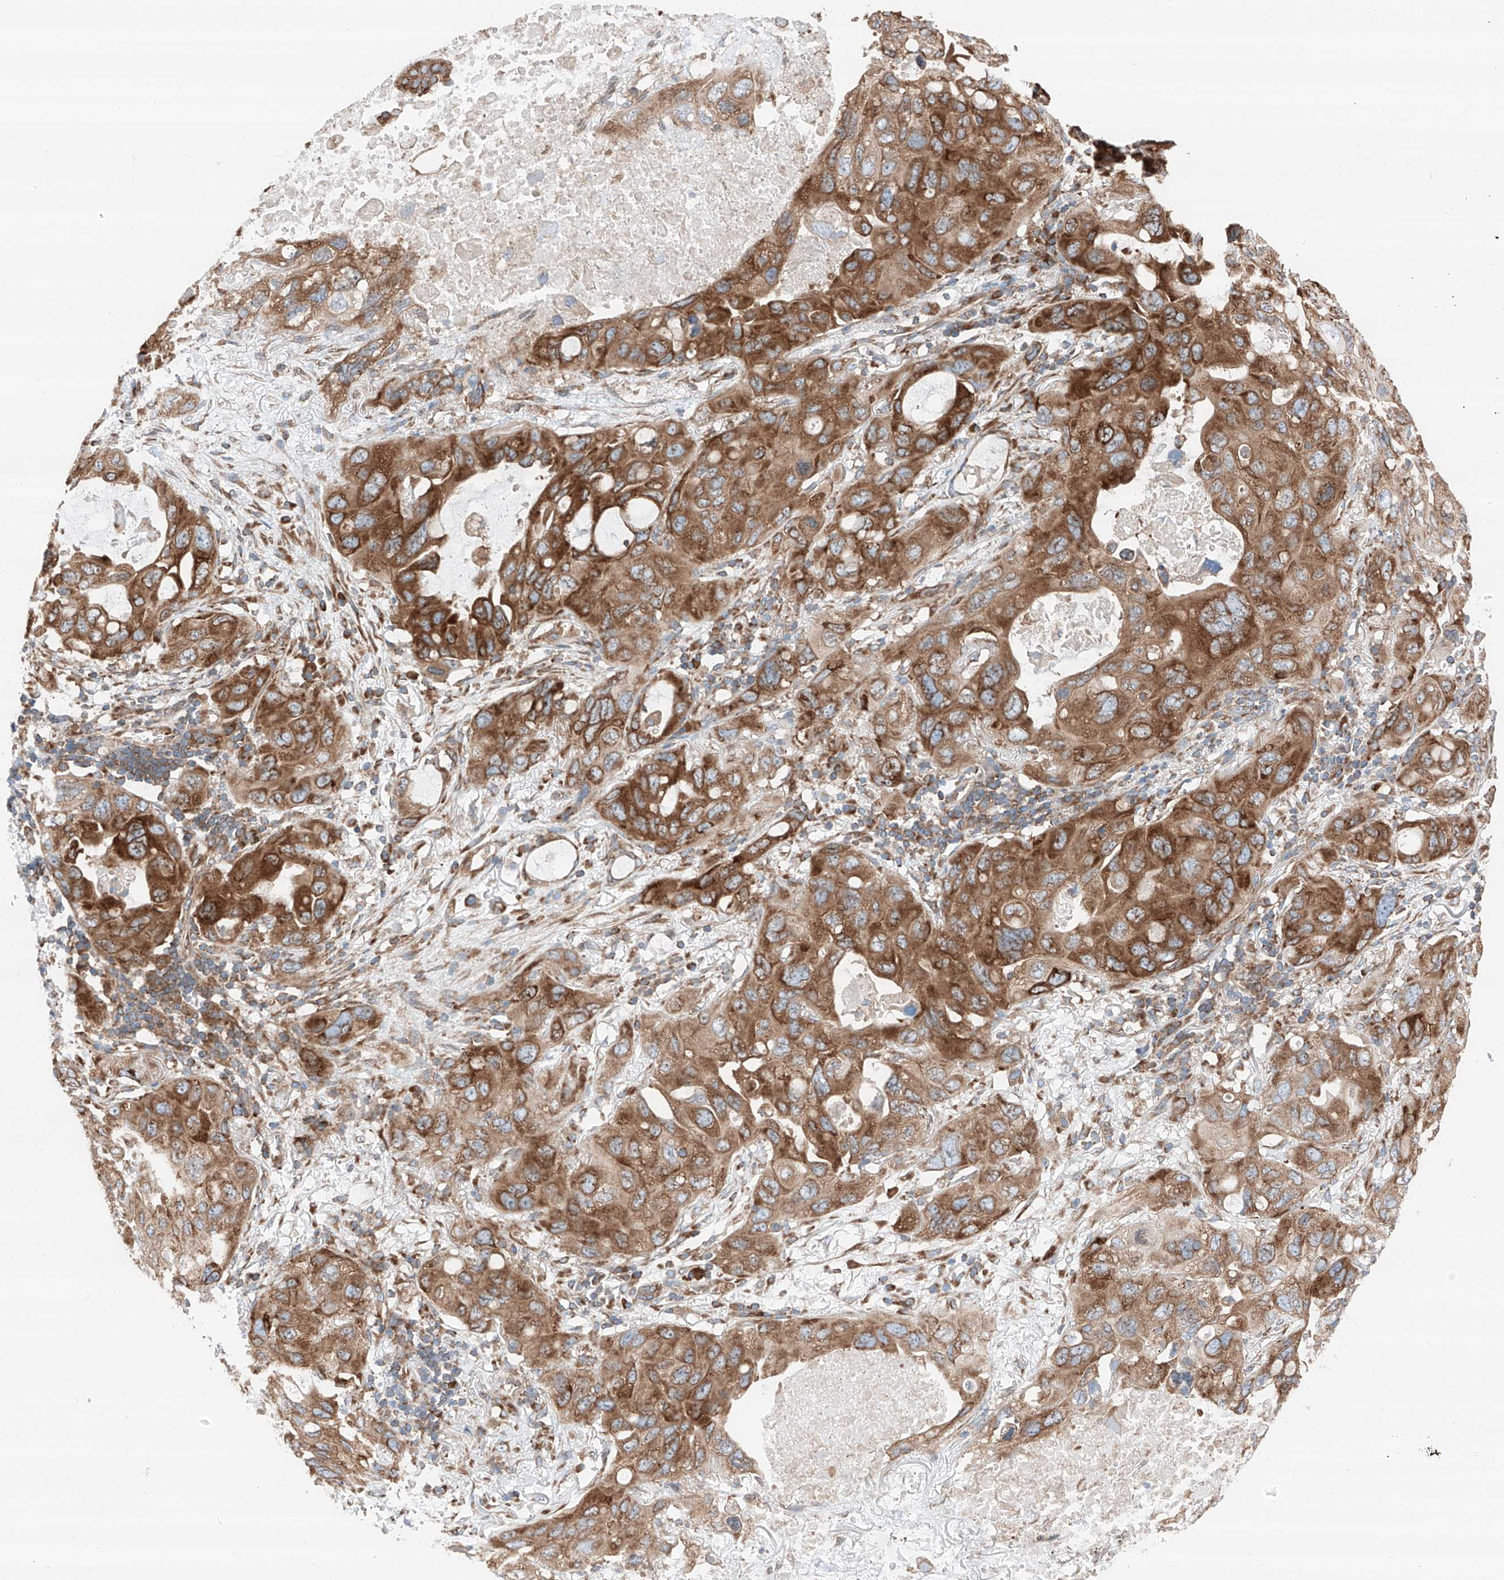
{"staining": {"intensity": "moderate", "quantity": ">75%", "location": "cytoplasmic/membranous"}, "tissue": "lung cancer", "cell_type": "Tumor cells", "image_type": "cancer", "snomed": [{"axis": "morphology", "description": "Squamous cell carcinoma, NOS"}, {"axis": "topography", "description": "Lung"}], "caption": "Squamous cell carcinoma (lung) stained for a protein (brown) shows moderate cytoplasmic/membranous positive expression in about >75% of tumor cells.", "gene": "ZC3H15", "patient": {"sex": "female", "age": 73}}